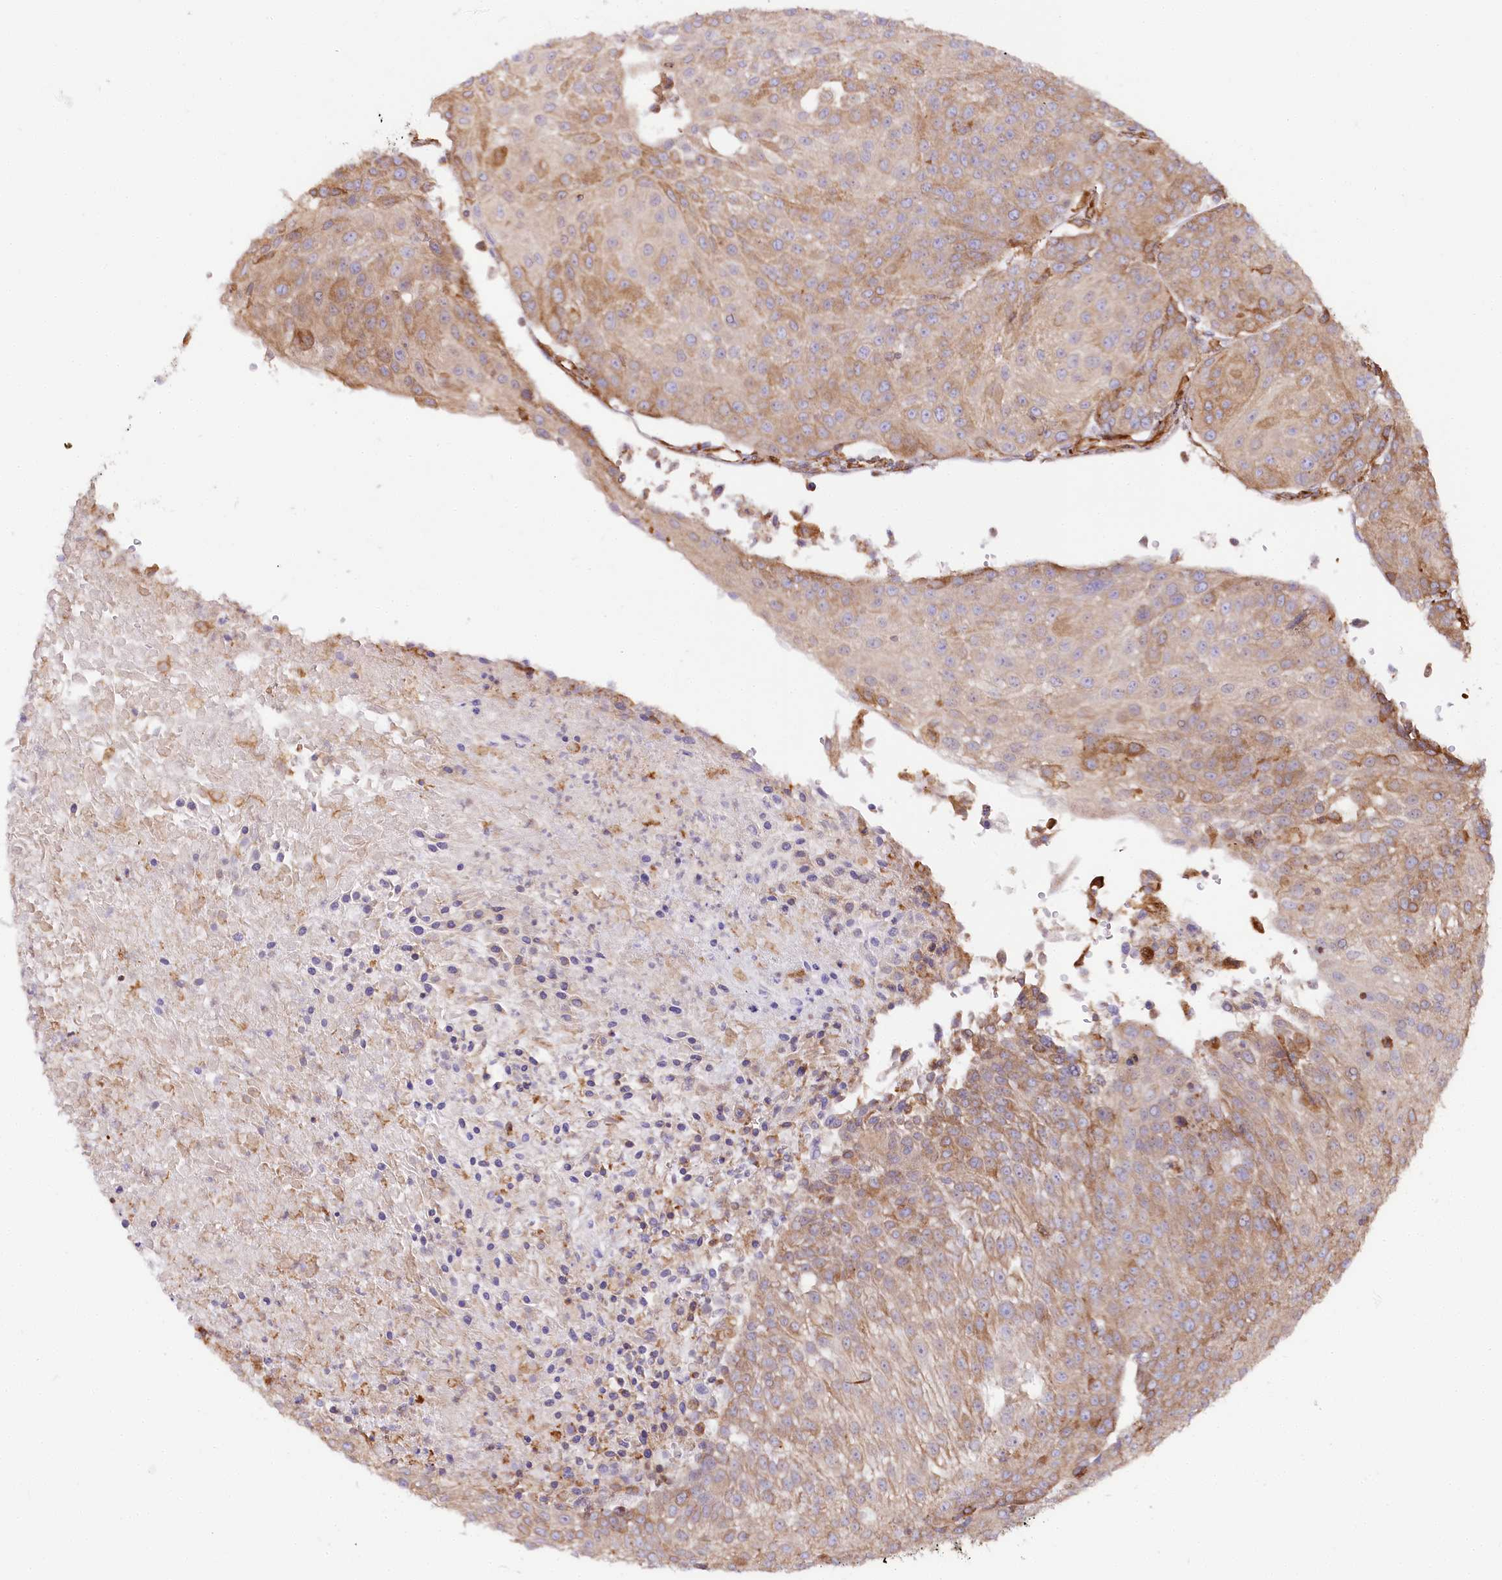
{"staining": {"intensity": "weak", "quantity": "25%-75%", "location": "cytoplasmic/membranous"}, "tissue": "urothelial cancer", "cell_type": "Tumor cells", "image_type": "cancer", "snomed": [{"axis": "morphology", "description": "Urothelial carcinoma, High grade"}, {"axis": "topography", "description": "Urinary bladder"}], "caption": "Urothelial cancer was stained to show a protein in brown. There is low levels of weak cytoplasmic/membranous staining in approximately 25%-75% of tumor cells.", "gene": "CNPY2", "patient": {"sex": "female", "age": 85}}